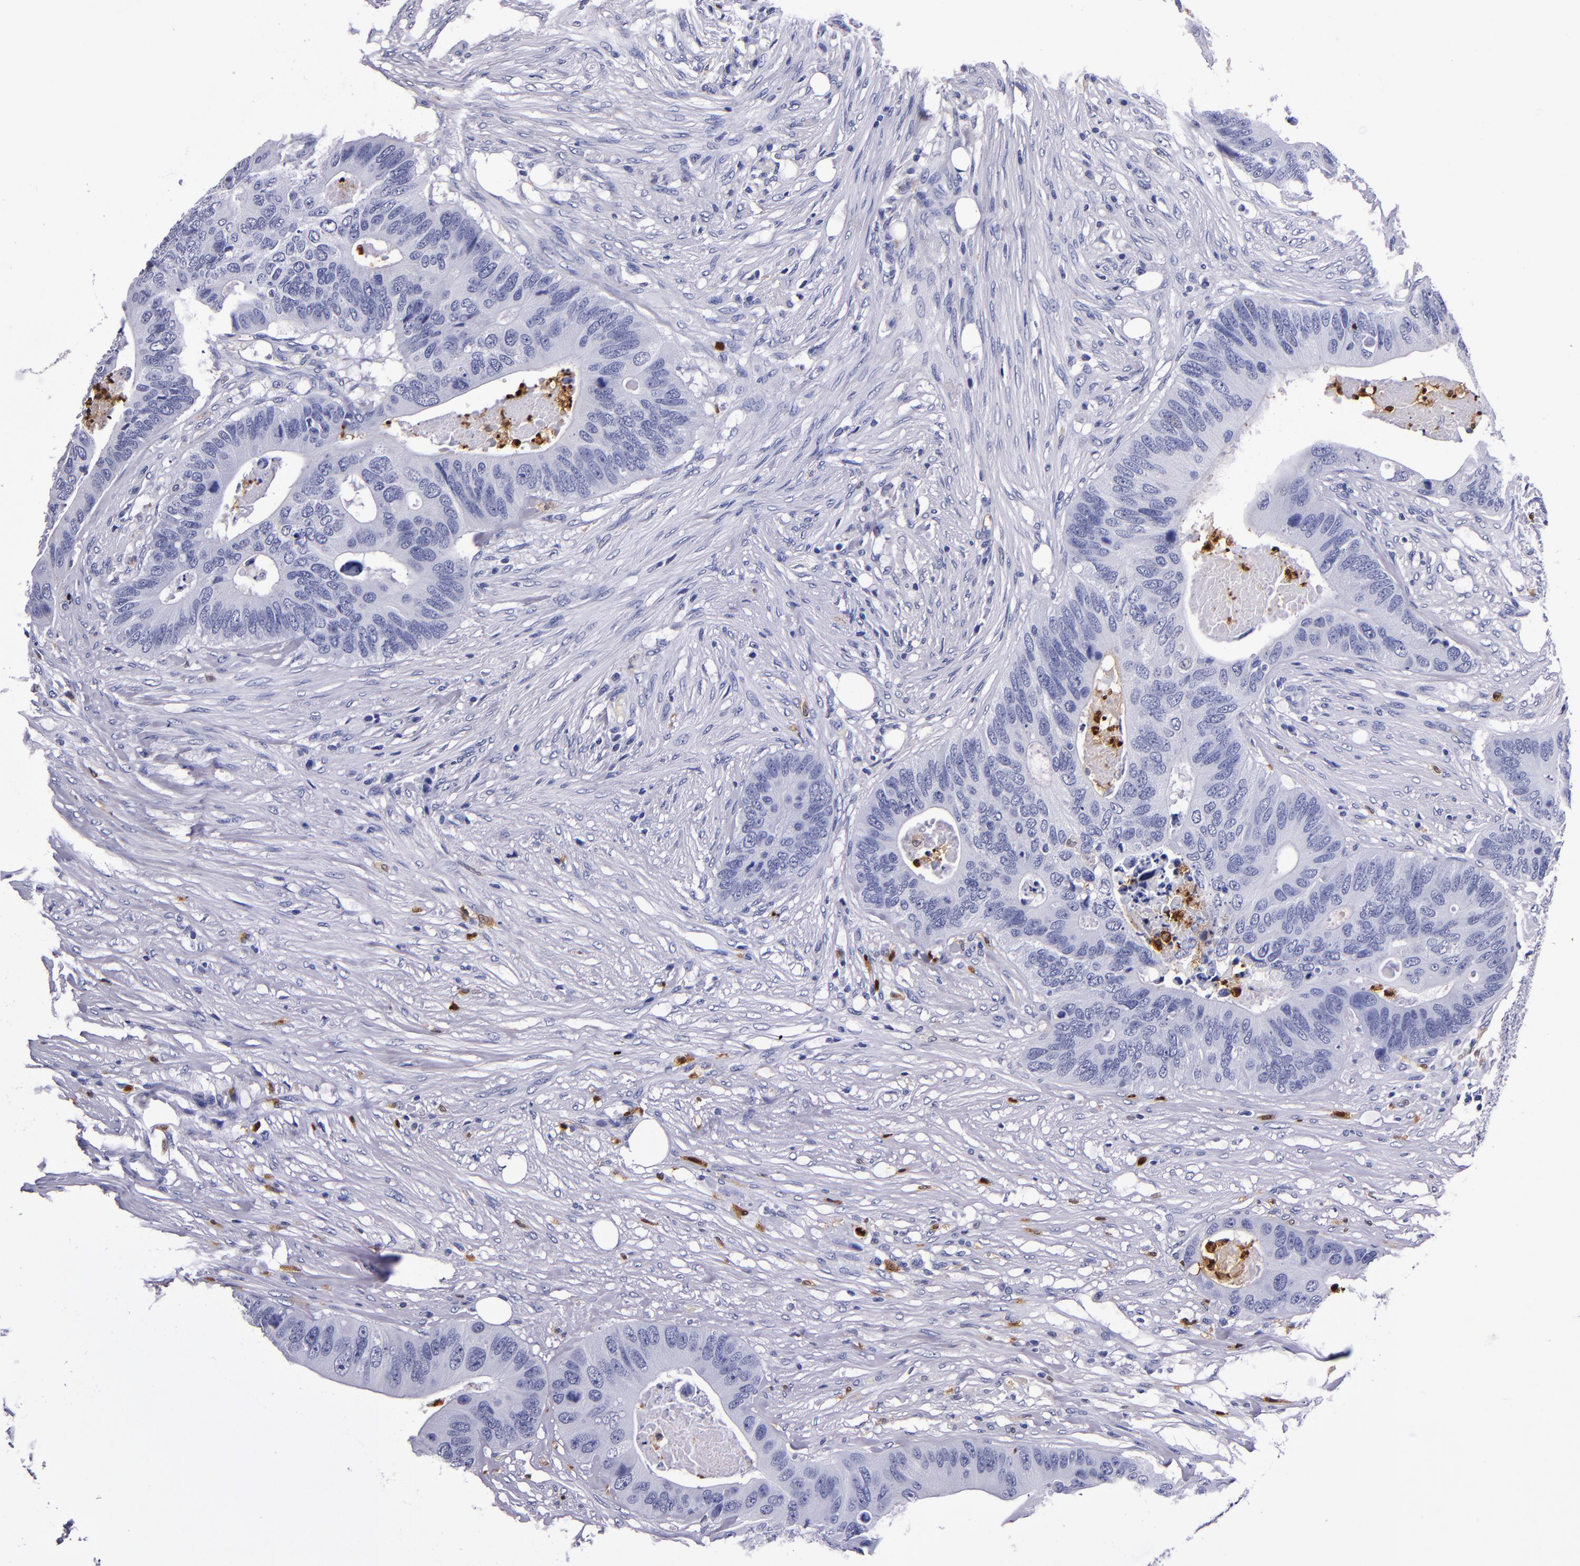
{"staining": {"intensity": "negative", "quantity": "none", "location": "none"}, "tissue": "colorectal cancer", "cell_type": "Tumor cells", "image_type": "cancer", "snomed": [{"axis": "morphology", "description": "Adenocarcinoma, NOS"}, {"axis": "topography", "description": "Colon"}], "caption": "The histopathology image reveals no staining of tumor cells in adenocarcinoma (colorectal).", "gene": "S100A8", "patient": {"sex": "male", "age": 71}}